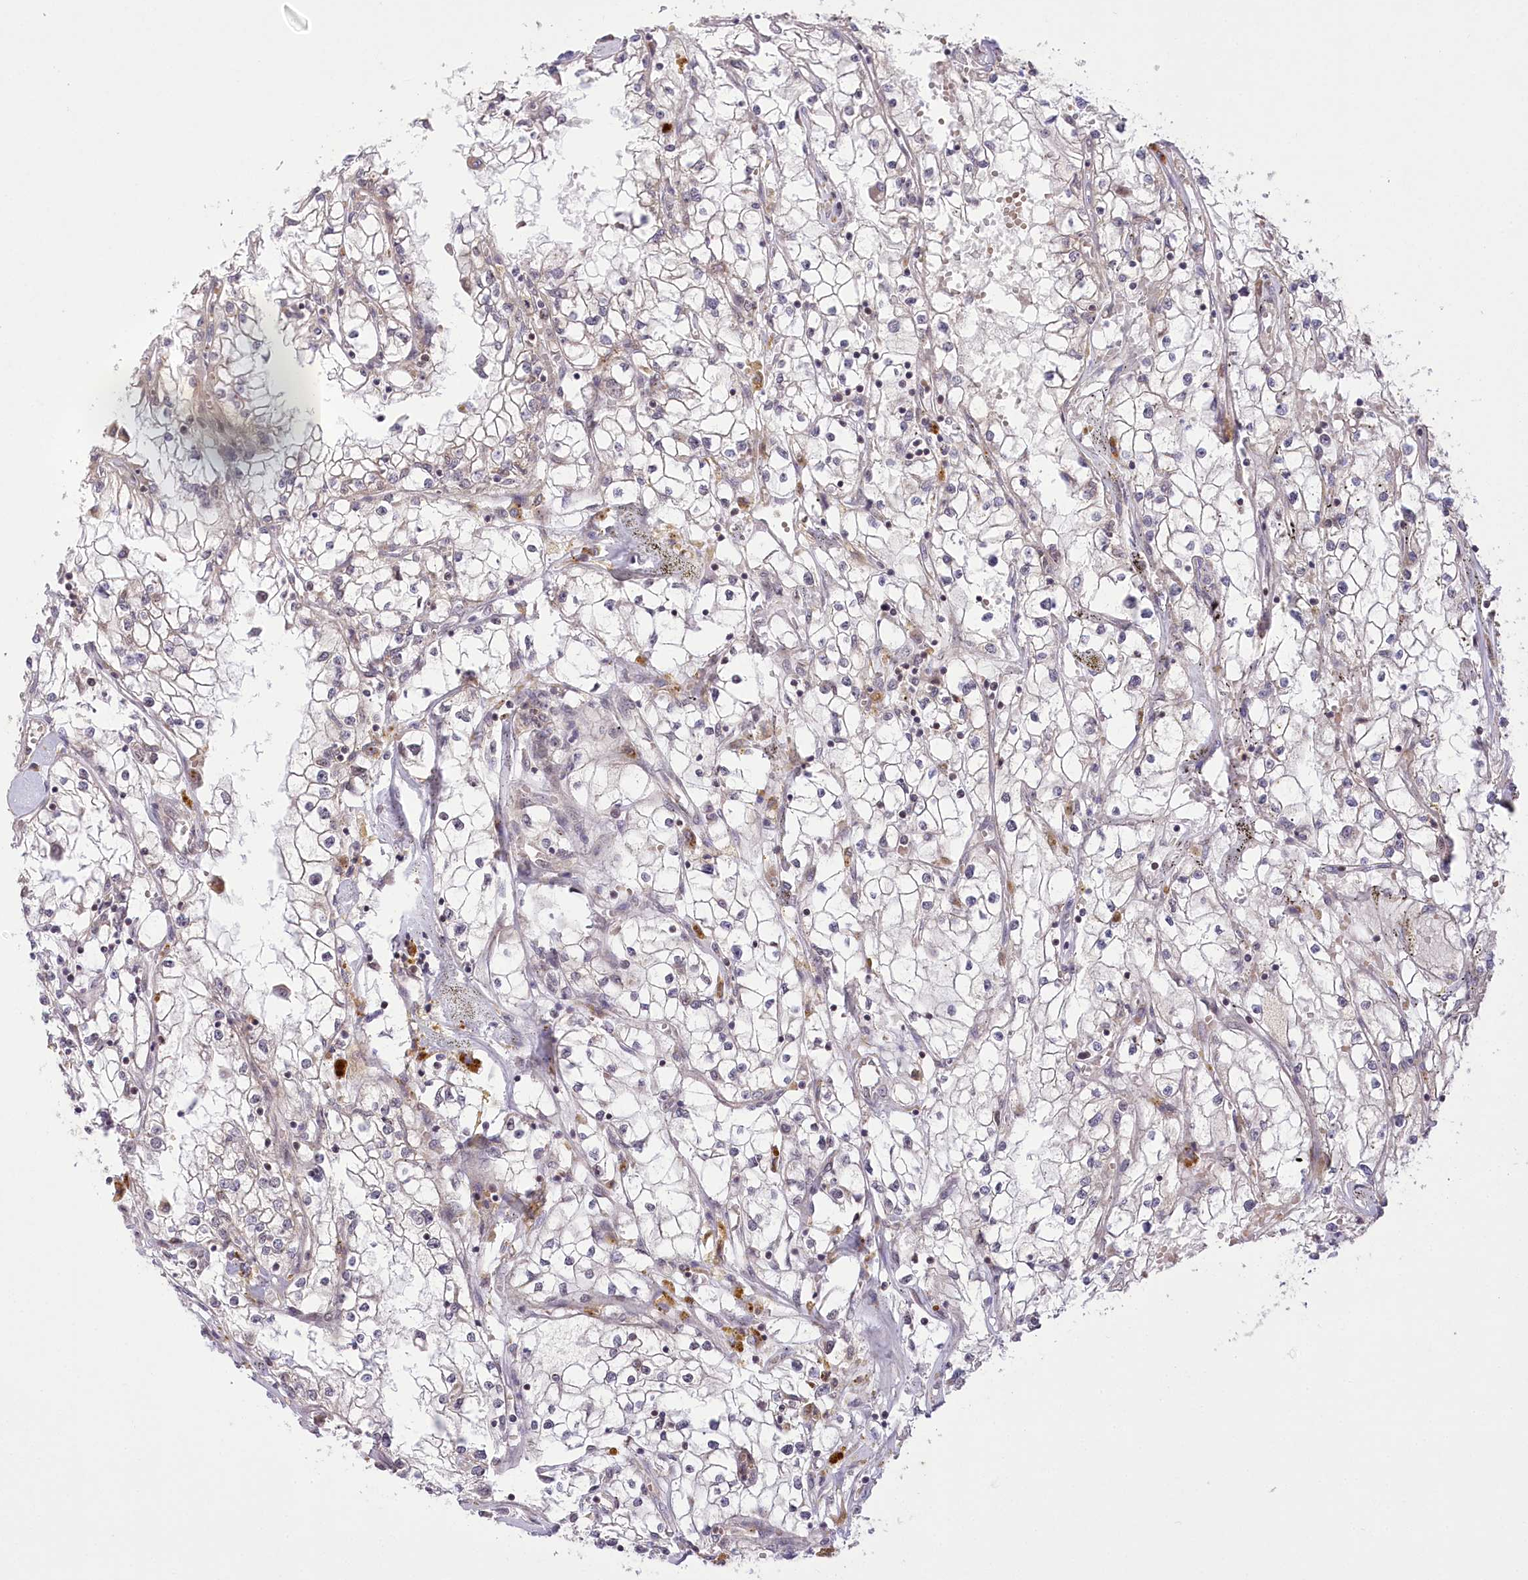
{"staining": {"intensity": "negative", "quantity": "none", "location": "none"}, "tissue": "renal cancer", "cell_type": "Tumor cells", "image_type": "cancer", "snomed": [{"axis": "morphology", "description": "Adenocarcinoma, NOS"}, {"axis": "topography", "description": "Kidney"}], "caption": "Immunohistochemistry image of renal adenocarcinoma stained for a protein (brown), which reveals no expression in tumor cells. The staining is performed using DAB brown chromogen with nuclei counter-stained in using hematoxylin.", "gene": "ZMAT2", "patient": {"sex": "male", "age": 56}}